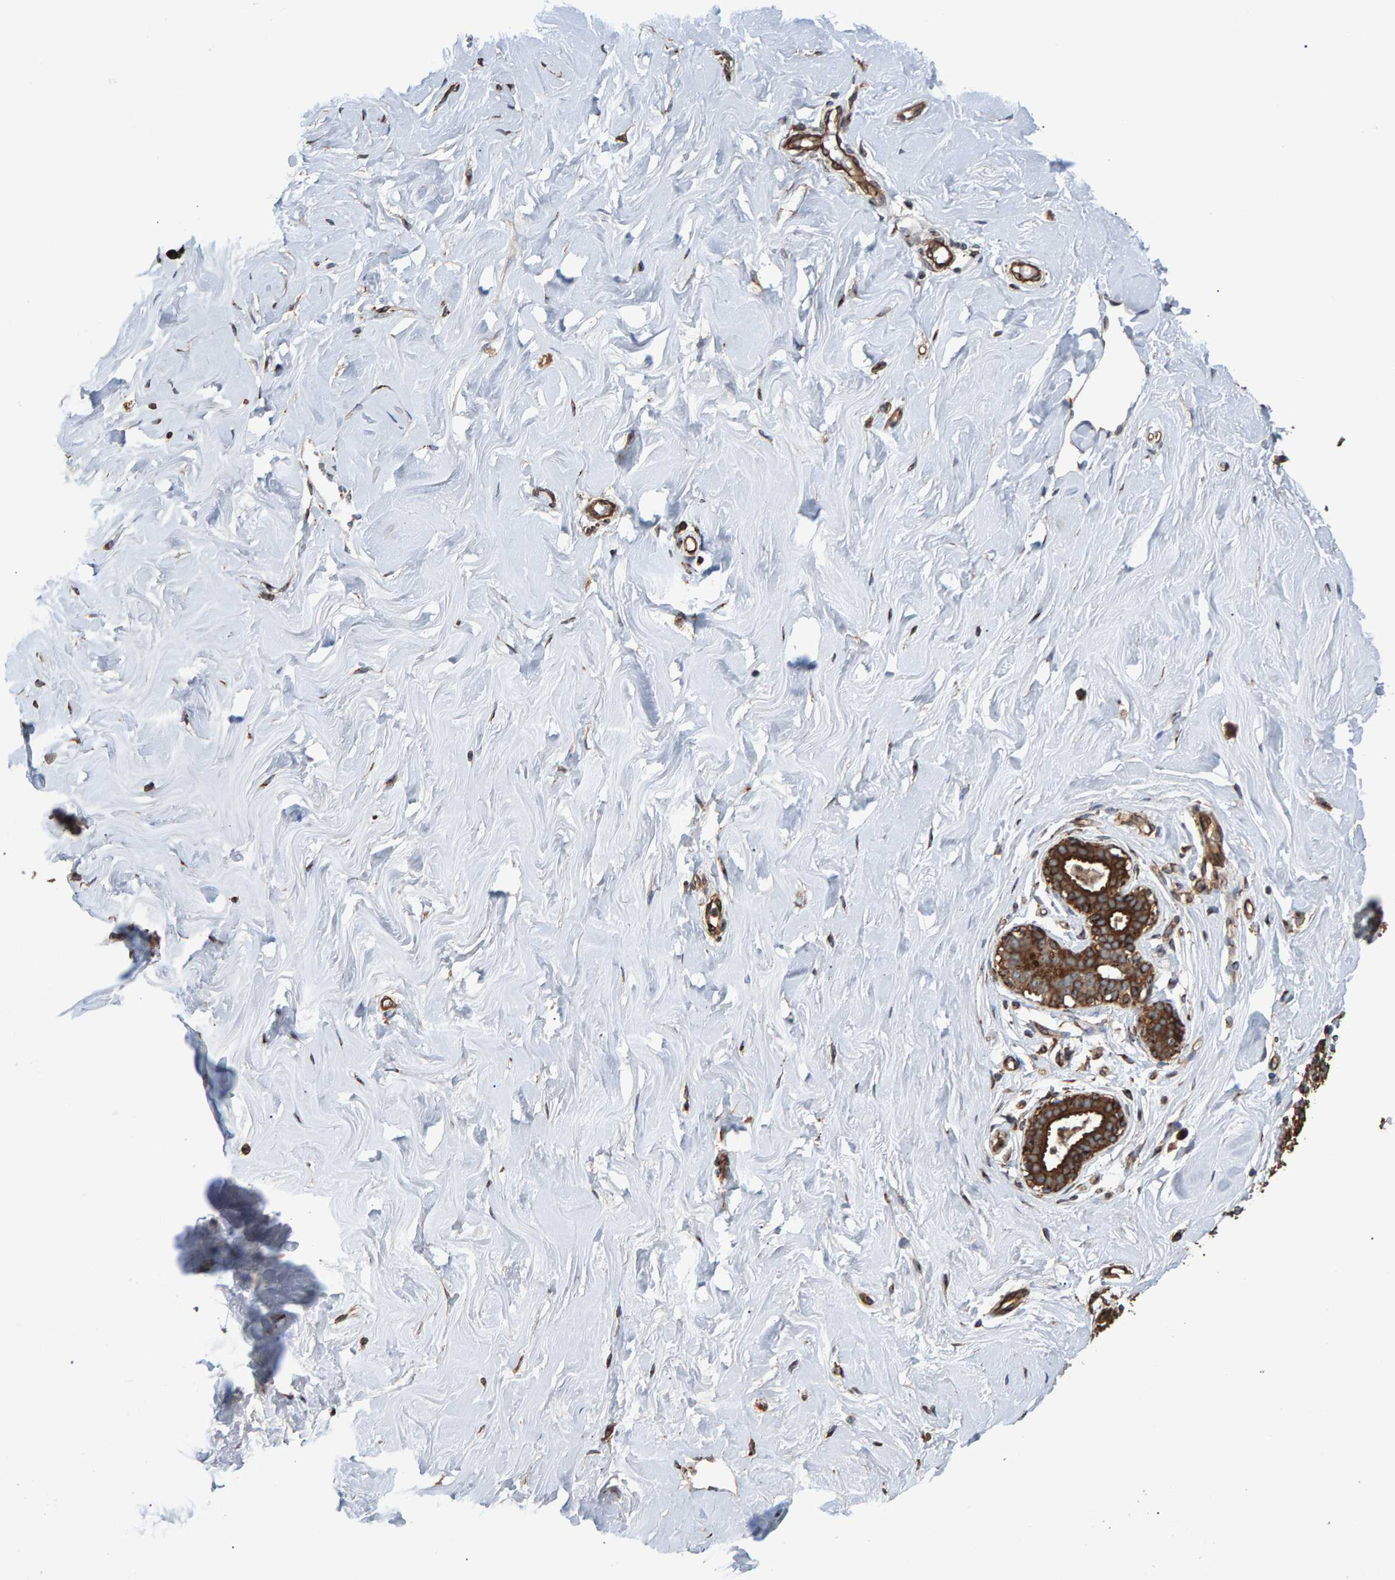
{"staining": {"intensity": "moderate", "quantity": ">75%", "location": "cytoplasmic/membranous"}, "tissue": "breast", "cell_type": "Adipocytes", "image_type": "normal", "snomed": [{"axis": "morphology", "description": "Normal tissue, NOS"}, {"axis": "topography", "description": "Breast"}], "caption": "Breast stained with a brown dye exhibits moderate cytoplasmic/membranous positive staining in about >75% of adipocytes.", "gene": "FAM117A", "patient": {"sex": "female", "age": 23}}